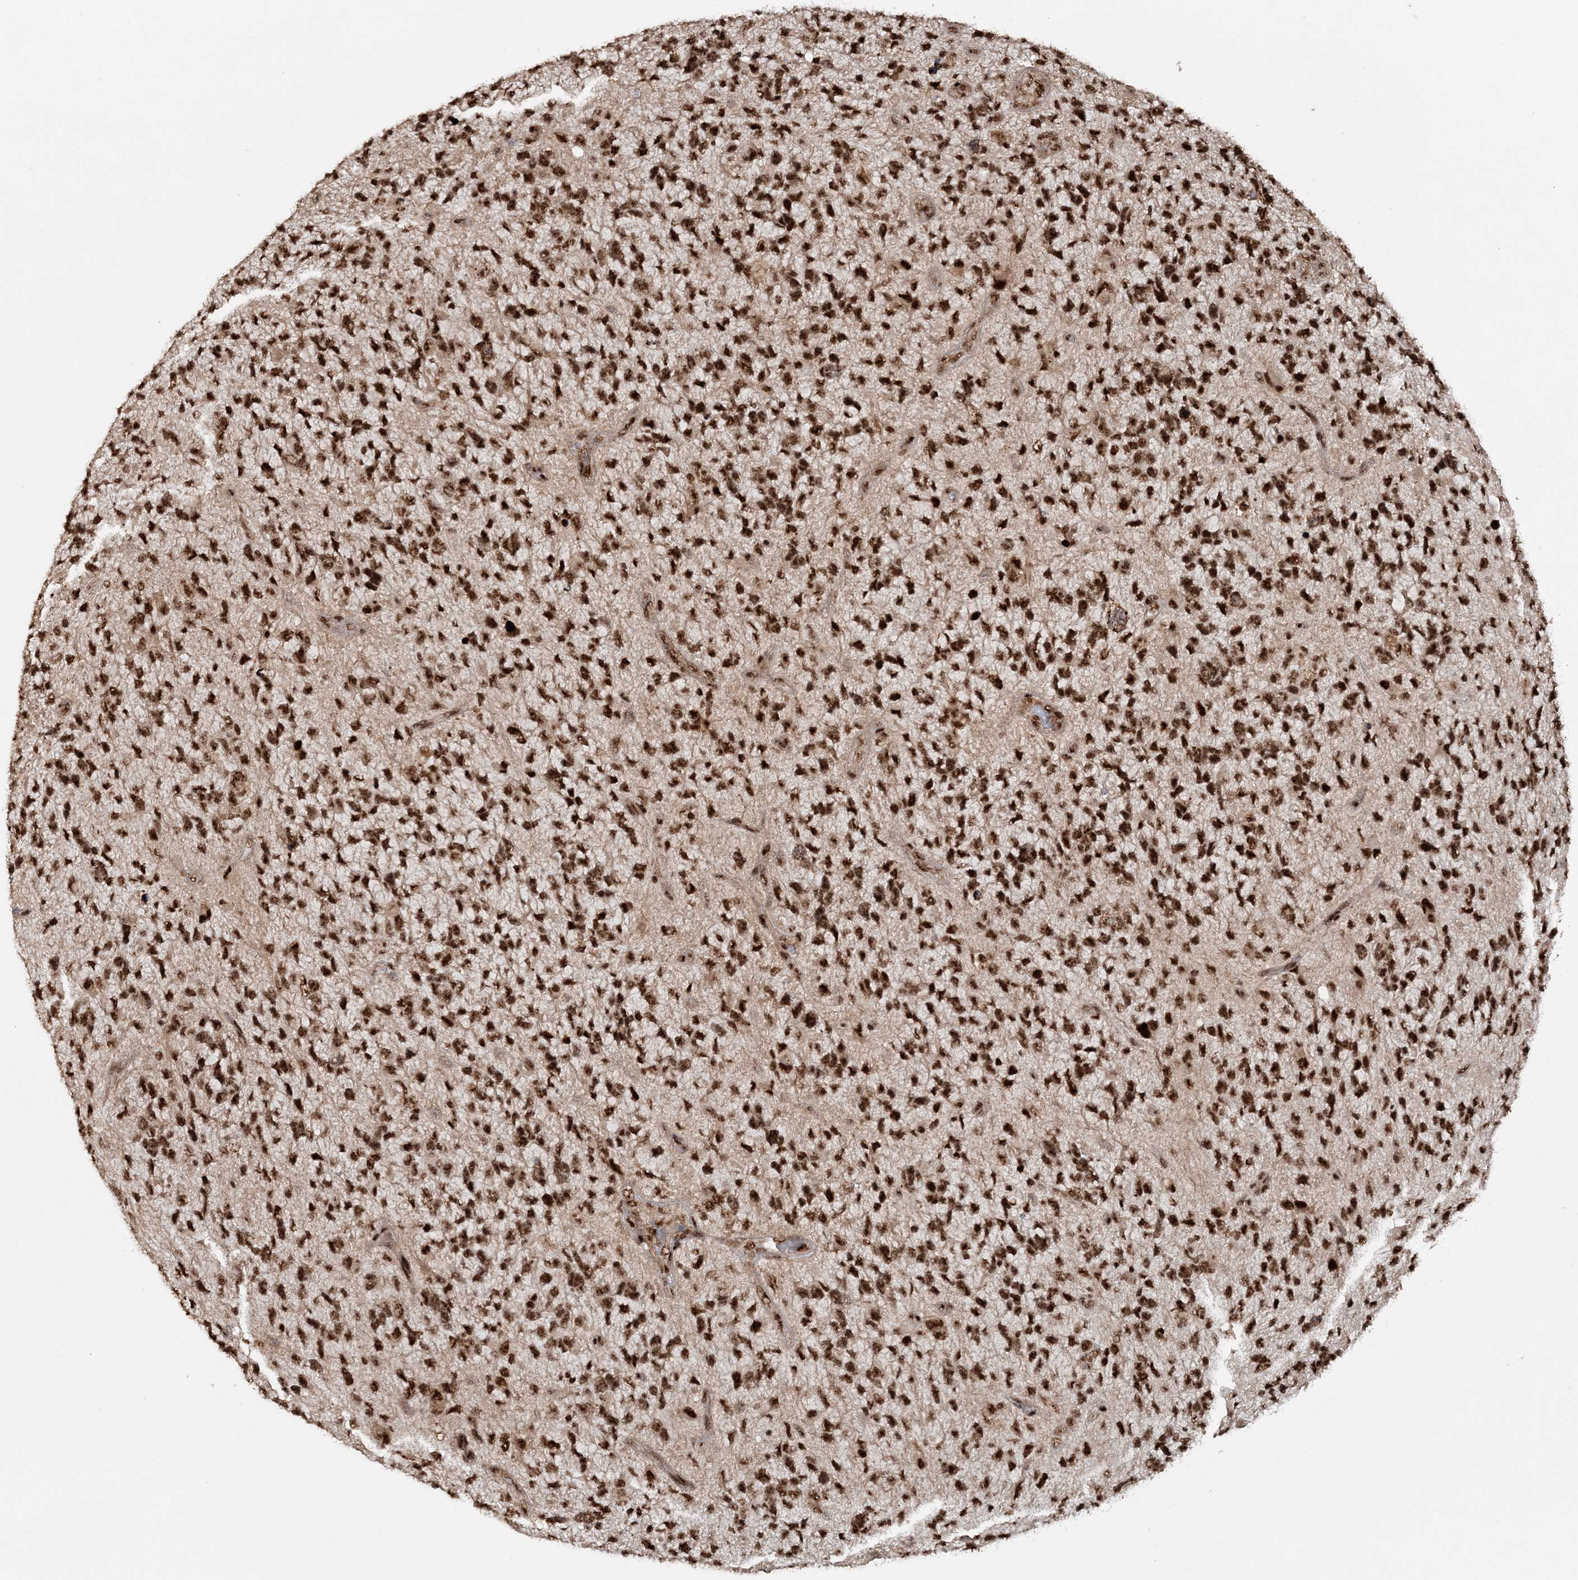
{"staining": {"intensity": "strong", "quantity": ">75%", "location": "nuclear"}, "tissue": "glioma", "cell_type": "Tumor cells", "image_type": "cancer", "snomed": [{"axis": "morphology", "description": "Glioma, malignant, High grade"}, {"axis": "topography", "description": "Brain"}], "caption": "Tumor cells exhibit strong nuclear expression in approximately >75% of cells in malignant glioma (high-grade).", "gene": "EXOSC8", "patient": {"sex": "female", "age": 58}}